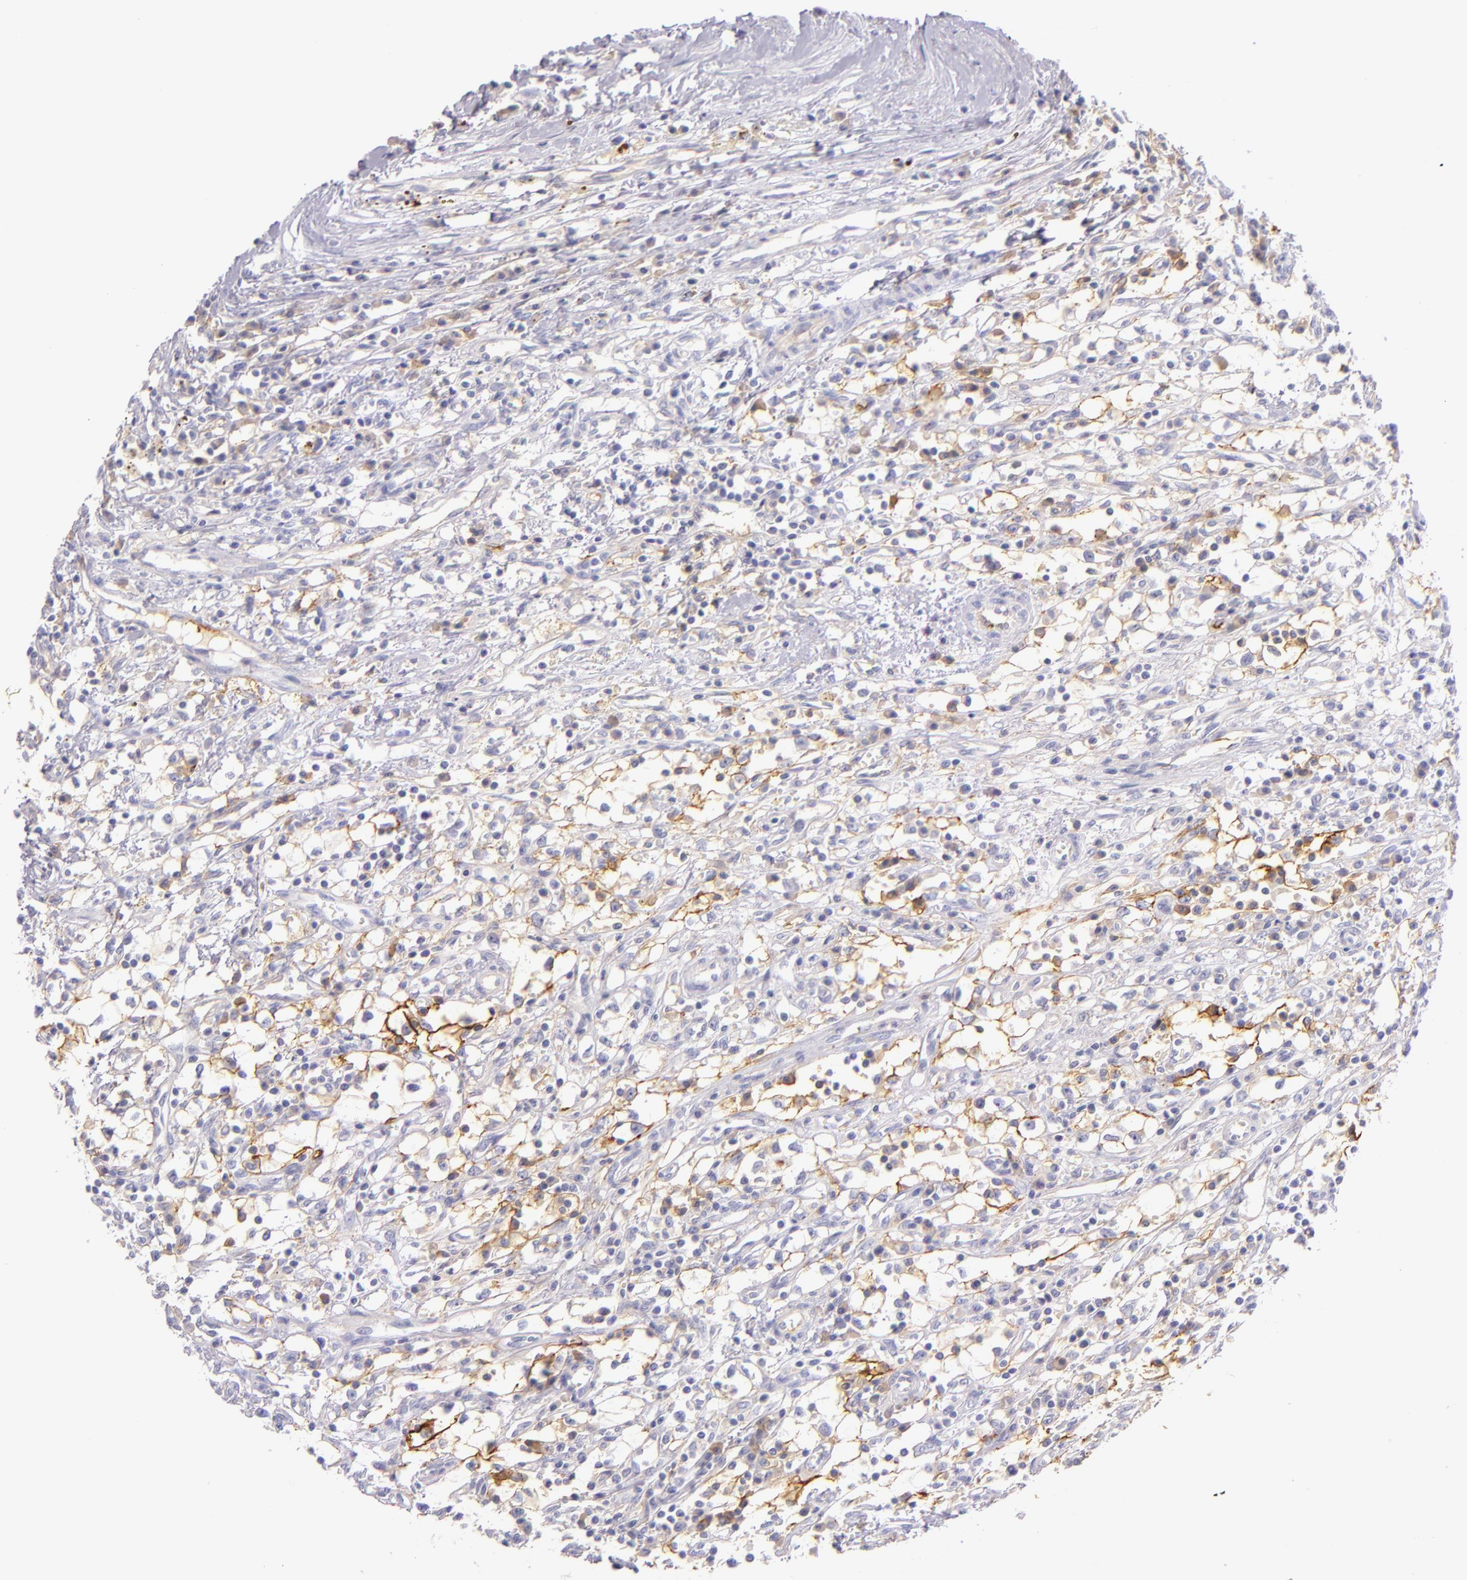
{"staining": {"intensity": "negative", "quantity": "none", "location": "none"}, "tissue": "renal cancer", "cell_type": "Tumor cells", "image_type": "cancer", "snomed": [{"axis": "morphology", "description": "Adenocarcinoma, NOS"}, {"axis": "topography", "description": "Kidney"}], "caption": "Renal cancer was stained to show a protein in brown. There is no significant staining in tumor cells.", "gene": "ICAM1", "patient": {"sex": "male", "age": 82}}